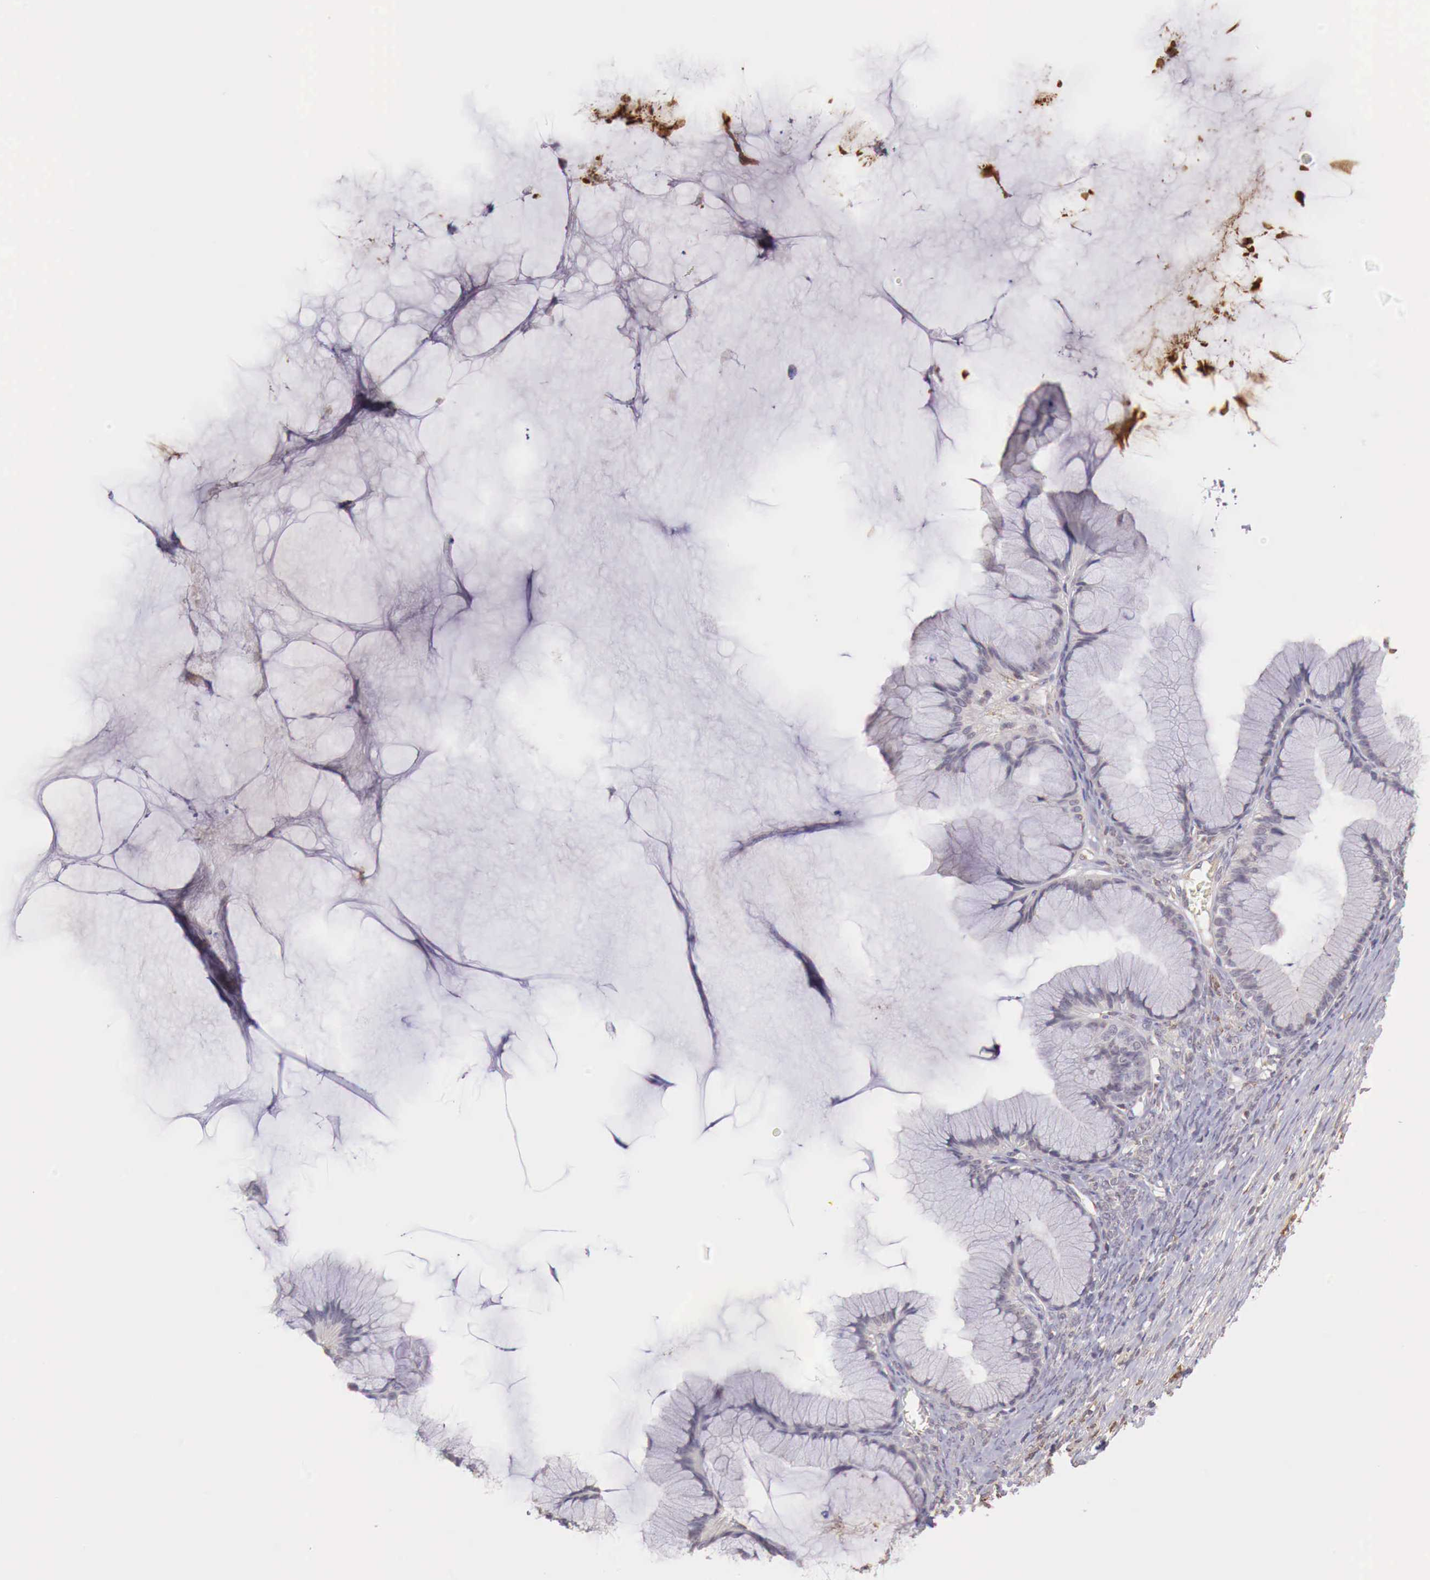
{"staining": {"intensity": "negative", "quantity": "none", "location": "none"}, "tissue": "ovarian cancer", "cell_type": "Tumor cells", "image_type": "cancer", "snomed": [{"axis": "morphology", "description": "Cystadenocarcinoma, mucinous, NOS"}, {"axis": "topography", "description": "Ovary"}], "caption": "DAB immunohistochemical staining of mucinous cystadenocarcinoma (ovarian) shows no significant staining in tumor cells.", "gene": "CHRDL1", "patient": {"sex": "female", "age": 41}}